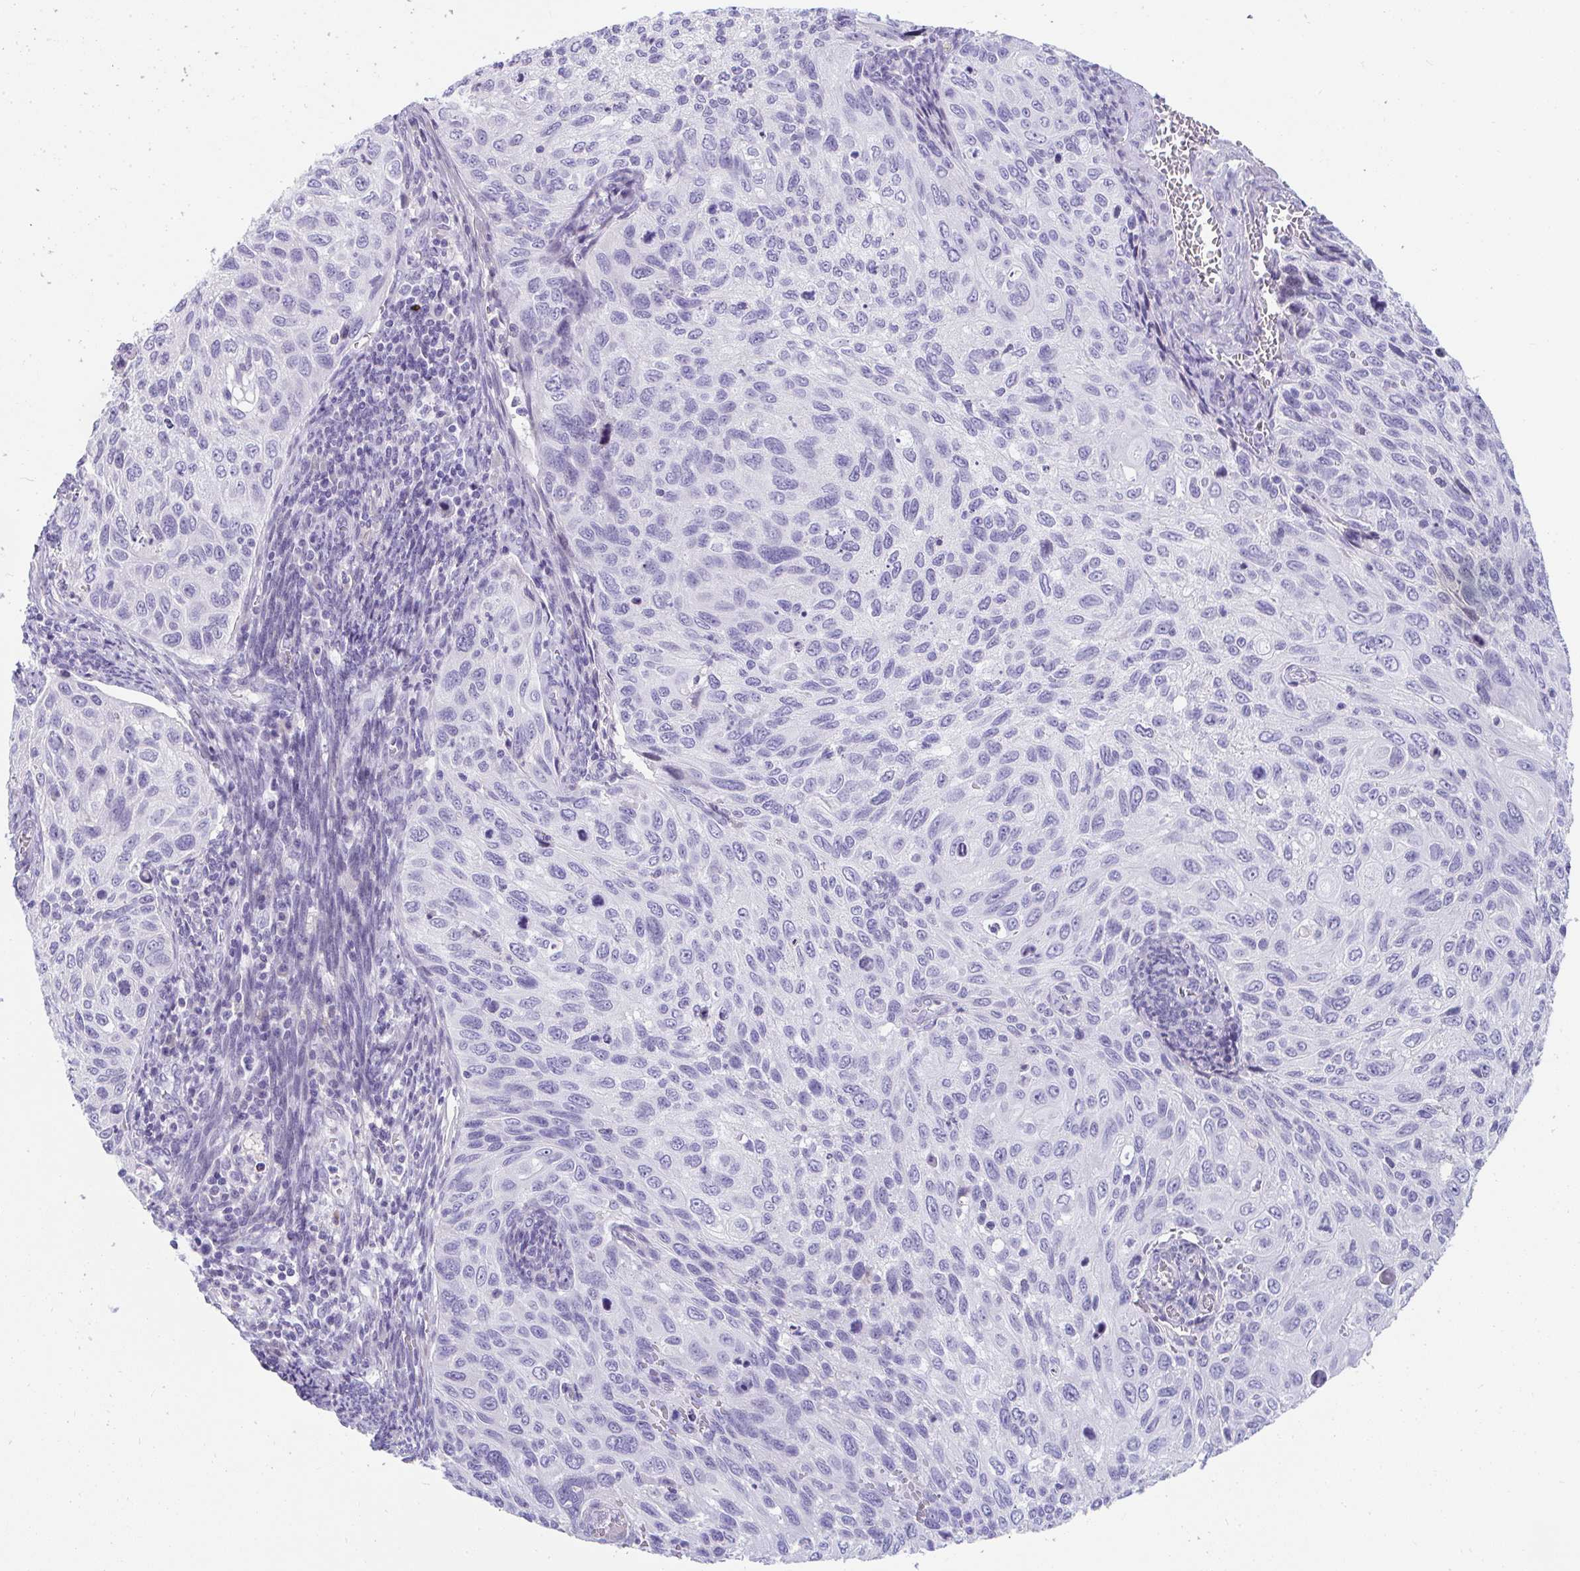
{"staining": {"intensity": "negative", "quantity": "none", "location": "none"}, "tissue": "cervical cancer", "cell_type": "Tumor cells", "image_type": "cancer", "snomed": [{"axis": "morphology", "description": "Squamous cell carcinoma, NOS"}, {"axis": "topography", "description": "Cervix"}], "caption": "This is an IHC micrograph of cervical cancer. There is no expression in tumor cells.", "gene": "TTC30B", "patient": {"sex": "female", "age": 70}}